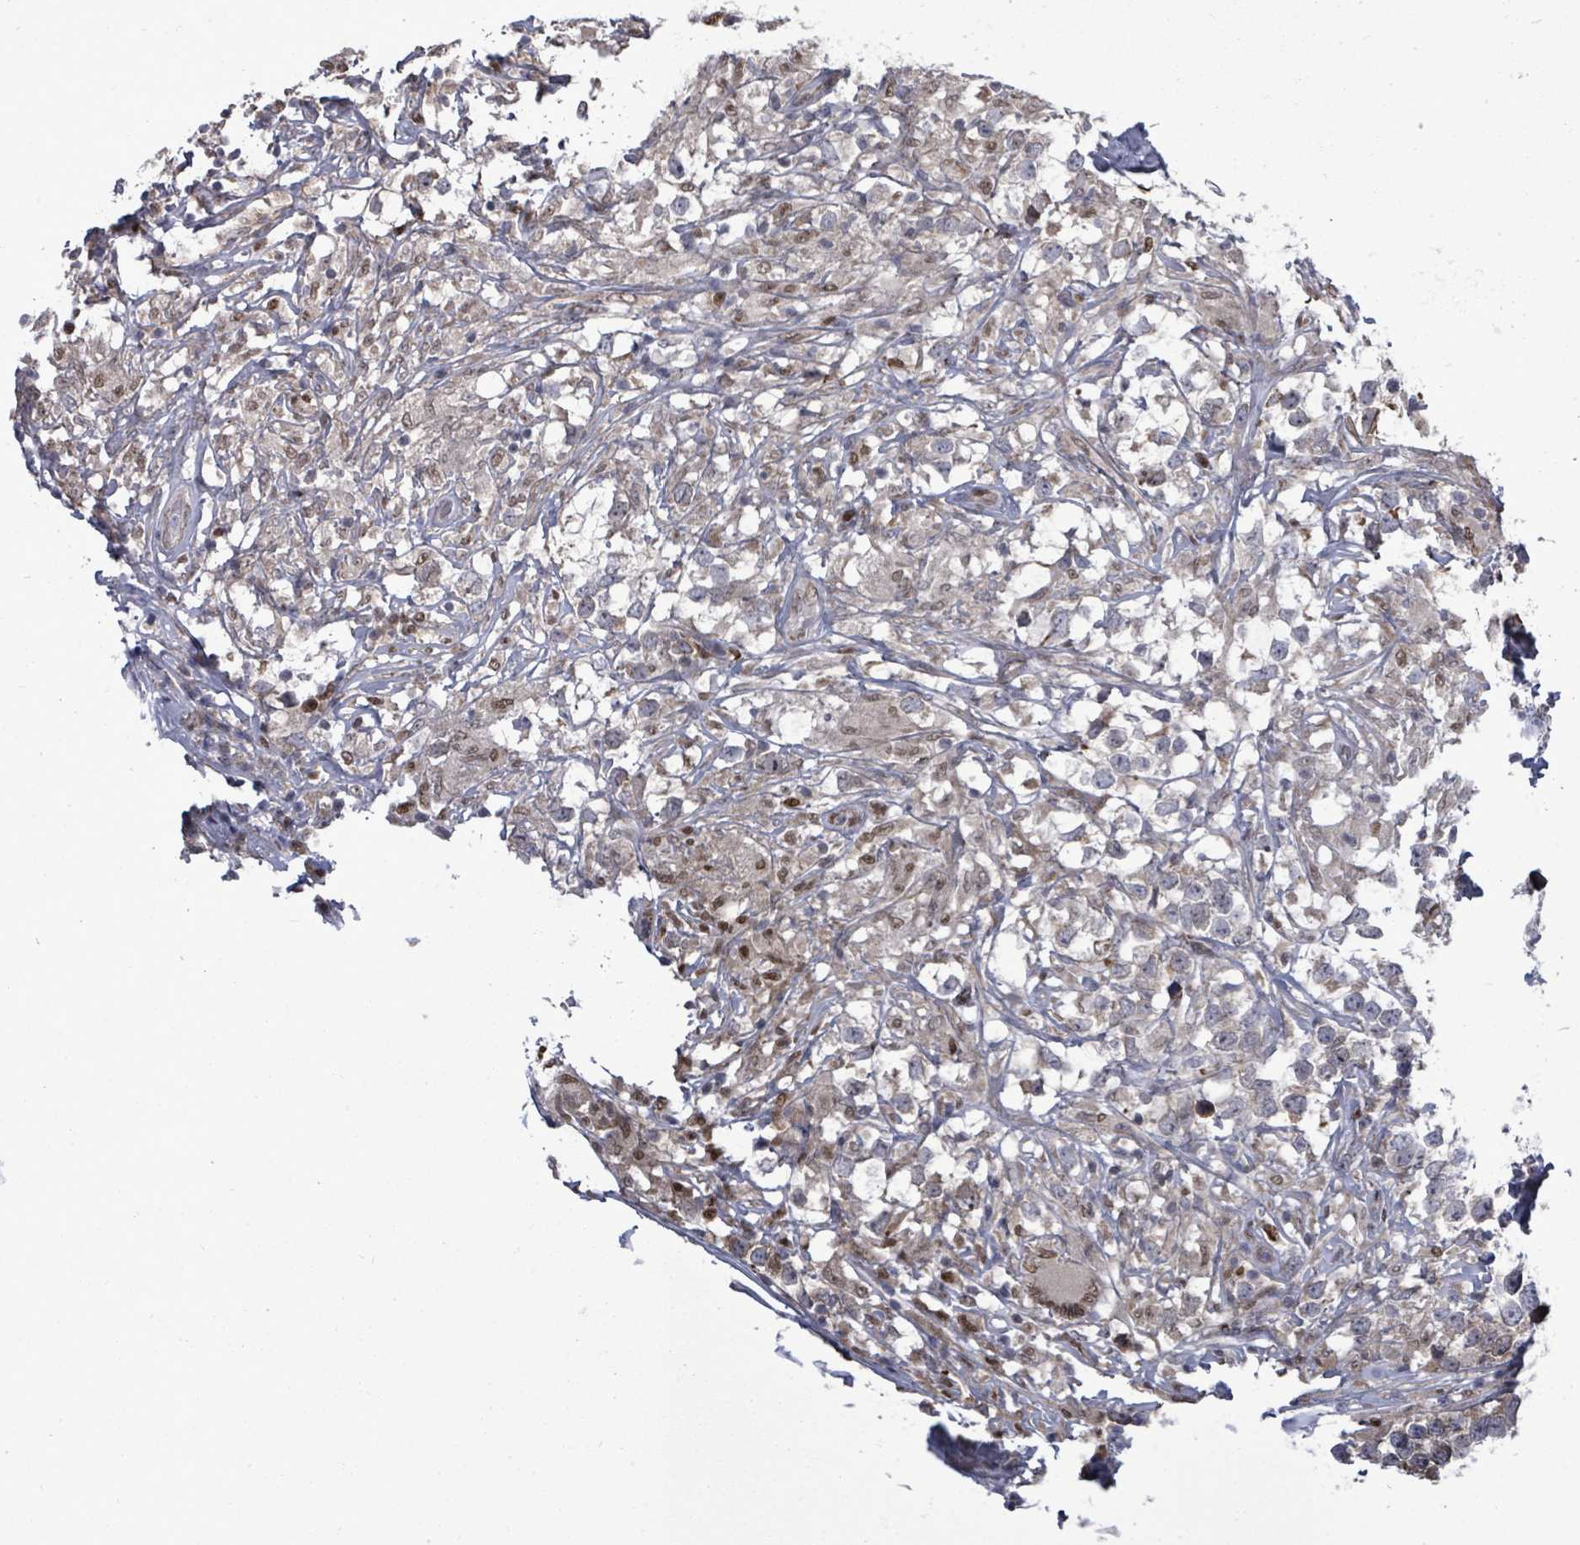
{"staining": {"intensity": "negative", "quantity": "none", "location": "none"}, "tissue": "testis cancer", "cell_type": "Tumor cells", "image_type": "cancer", "snomed": [{"axis": "morphology", "description": "Seminoma, NOS"}, {"axis": "topography", "description": "Testis"}], "caption": "An image of human seminoma (testis) is negative for staining in tumor cells.", "gene": "PAPSS1", "patient": {"sex": "male", "age": 46}}